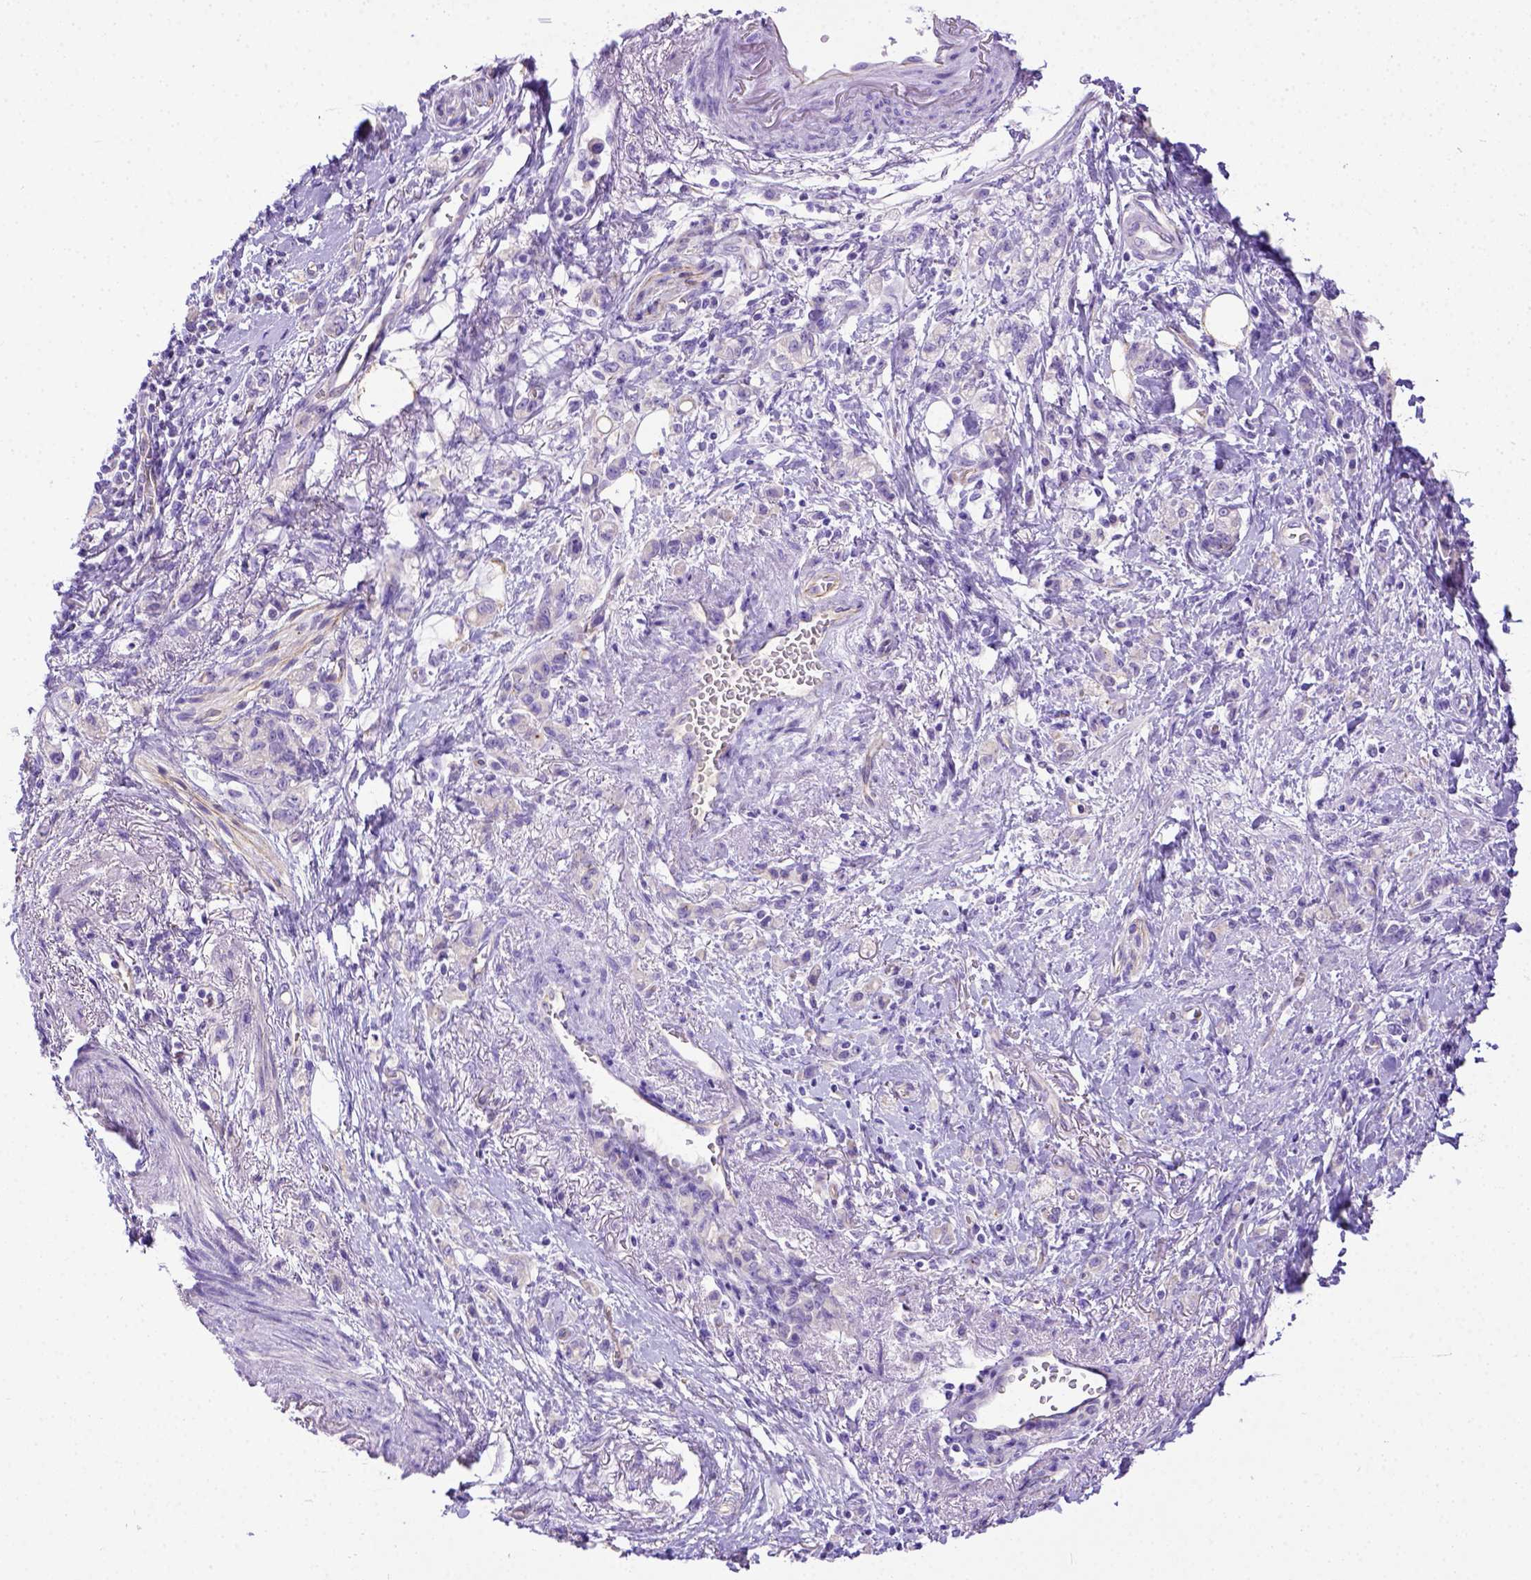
{"staining": {"intensity": "negative", "quantity": "none", "location": "none"}, "tissue": "stomach cancer", "cell_type": "Tumor cells", "image_type": "cancer", "snomed": [{"axis": "morphology", "description": "Adenocarcinoma, NOS"}, {"axis": "topography", "description": "Stomach"}], "caption": "IHC of stomach cancer (adenocarcinoma) displays no staining in tumor cells.", "gene": "LRRC18", "patient": {"sex": "male", "age": 77}}